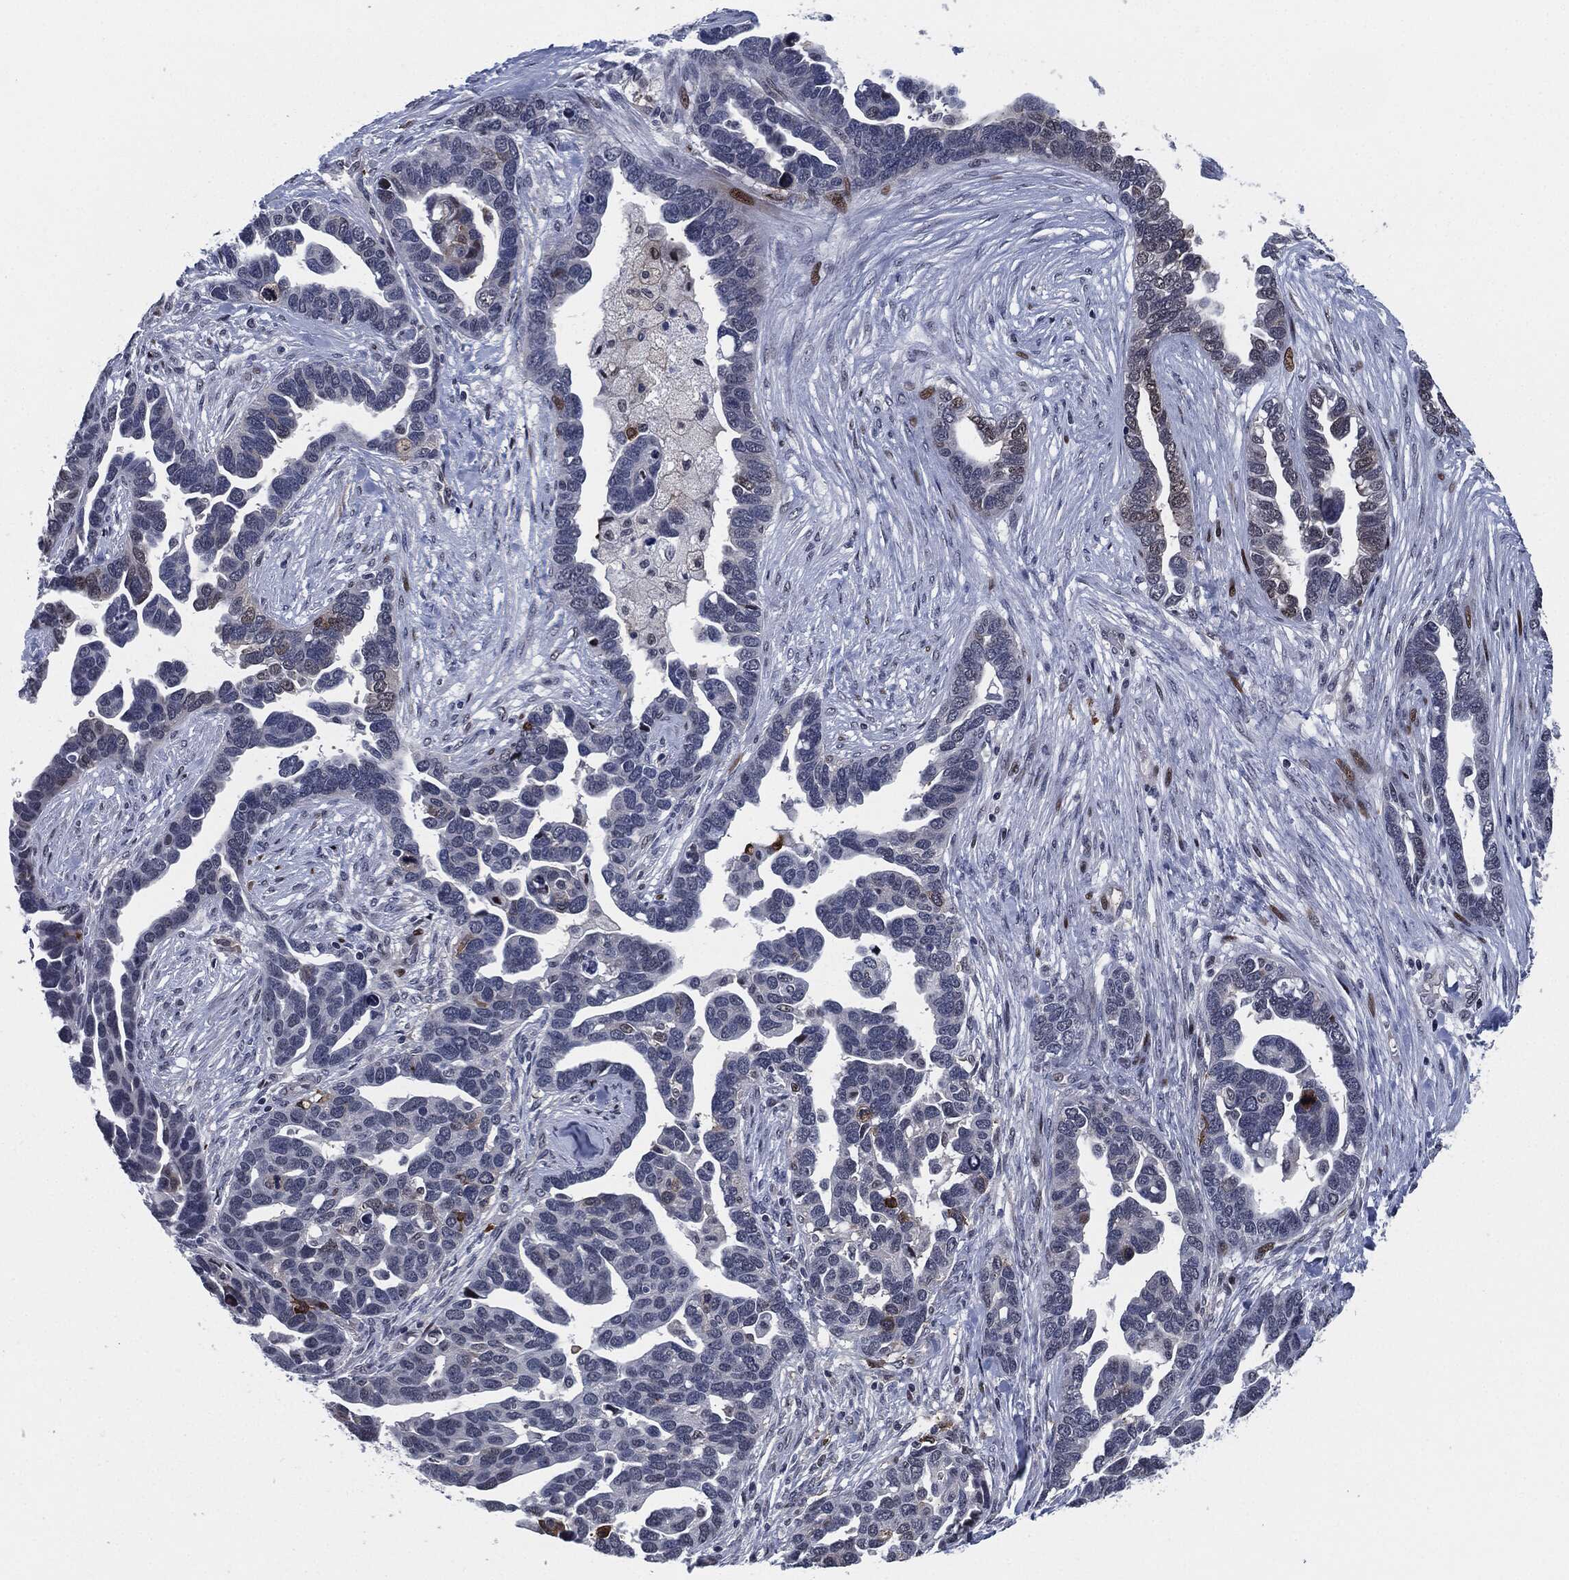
{"staining": {"intensity": "negative", "quantity": "none", "location": "none"}, "tissue": "ovarian cancer", "cell_type": "Tumor cells", "image_type": "cancer", "snomed": [{"axis": "morphology", "description": "Cystadenocarcinoma, serous, NOS"}, {"axis": "topography", "description": "Ovary"}], "caption": "An image of ovarian cancer stained for a protein displays no brown staining in tumor cells. The staining was performed using DAB (3,3'-diaminobenzidine) to visualize the protein expression in brown, while the nuclei were stained in blue with hematoxylin (Magnification: 20x).", "gene": "AKT2", "patient": {"sex": "female", "age": 54}}